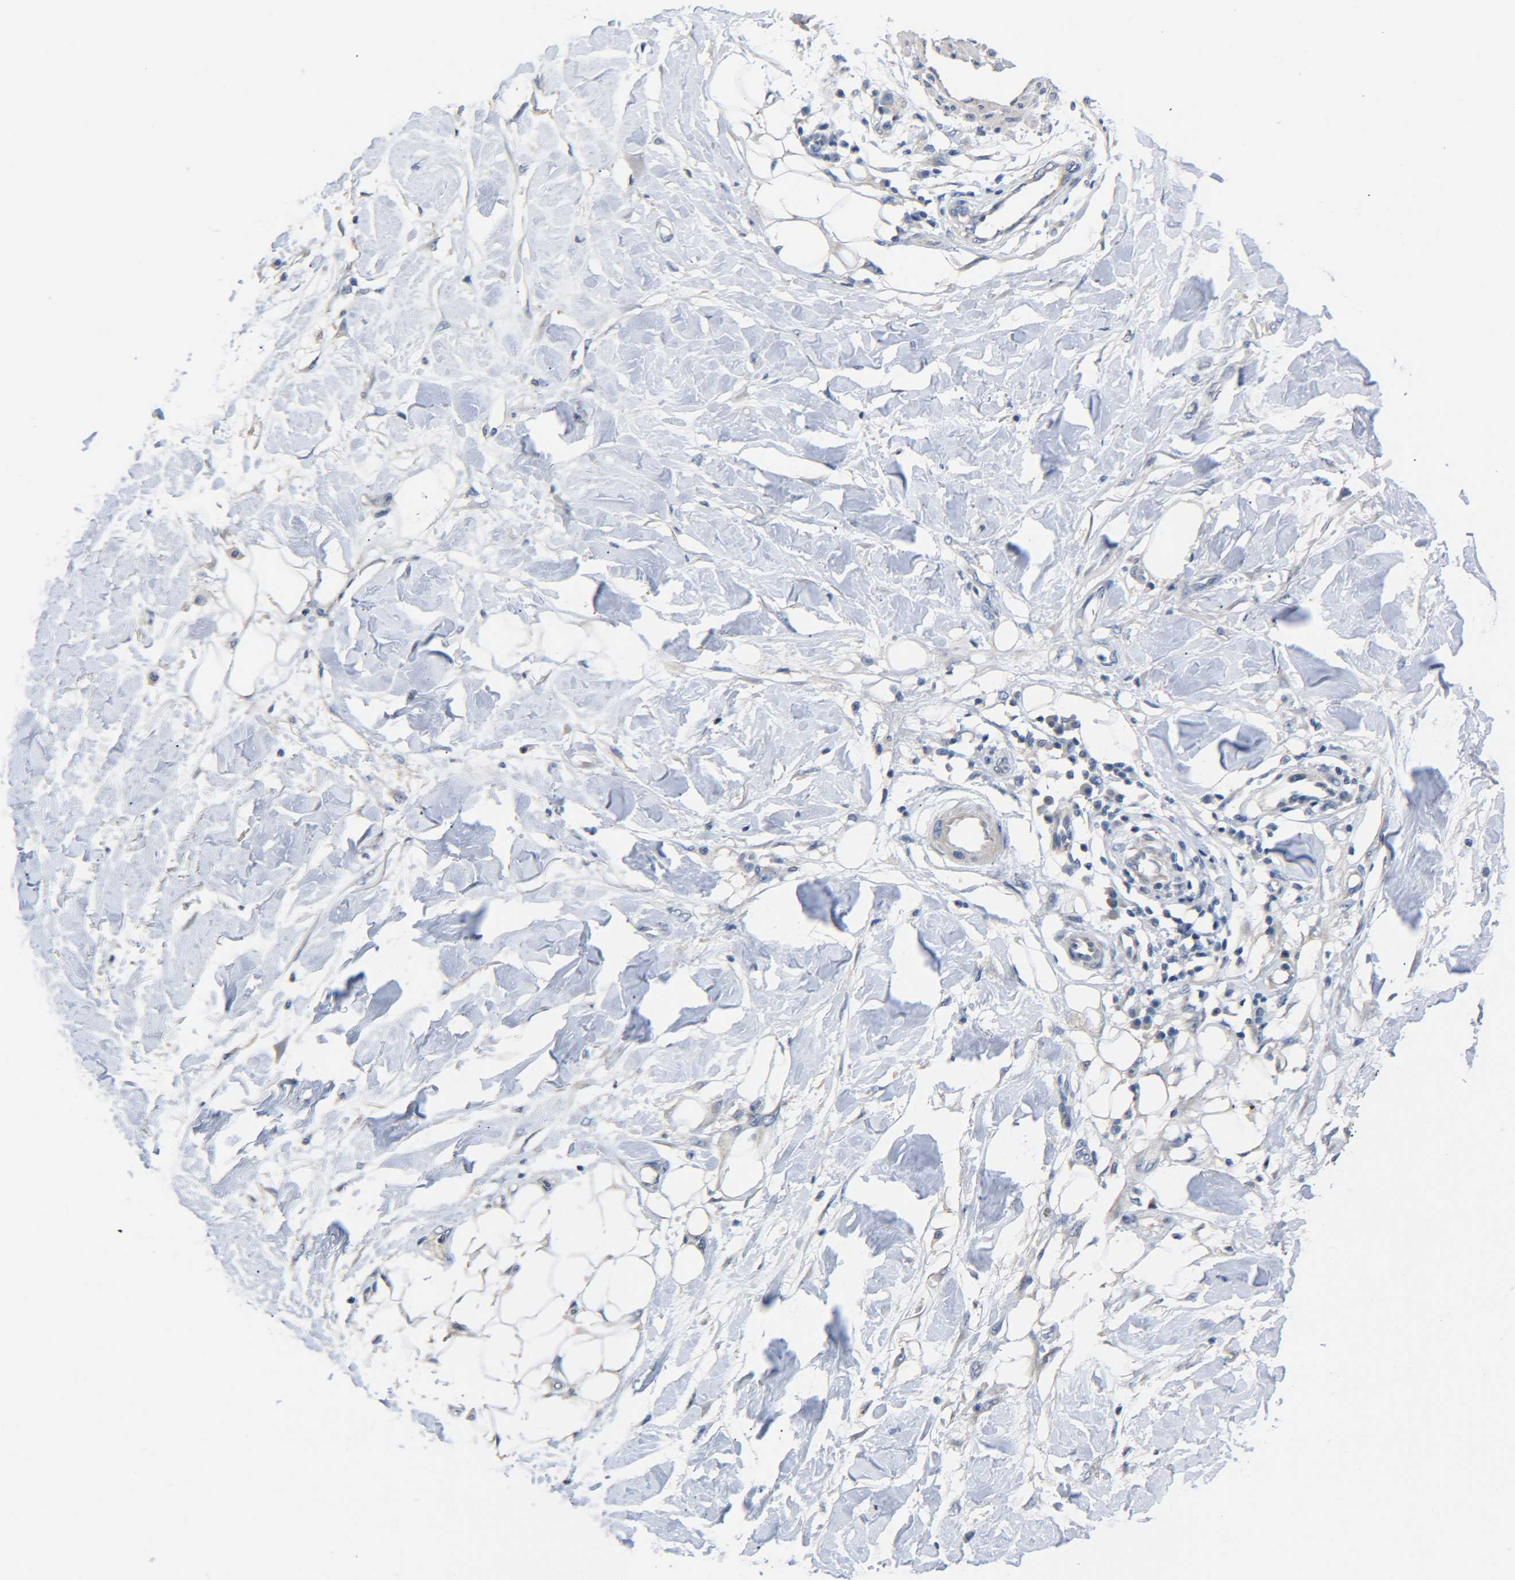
{"staining": {"intensity": "weak", "quantity": "<25%", "location": "cytoplasmic/membranous"}, "tissue": "adipose tissue", "cell_type": "Adipocytes", "image_type": "normal", "snomed": [{"axis": "morphology", "description": "Normal tissue, NOS"}, {"axis": "morphology", "description": "Squamous cell carcinoma, NOS"}, {"axis": "topography", "description": "Skin"}, {"axis": "topography", "description": "Peripheral nerve tissue"}], "caption": "Immunohistochemistry (IHC) micrograph of normal adipose tissue stained for a protein (brown), which exhibits no expression in adipocytes. (DAB immunohistochemistry (IHC) with hematoxylin counter stain).", "gene": "CMTM1", "patient": {"sex": "male", "age": 83}}